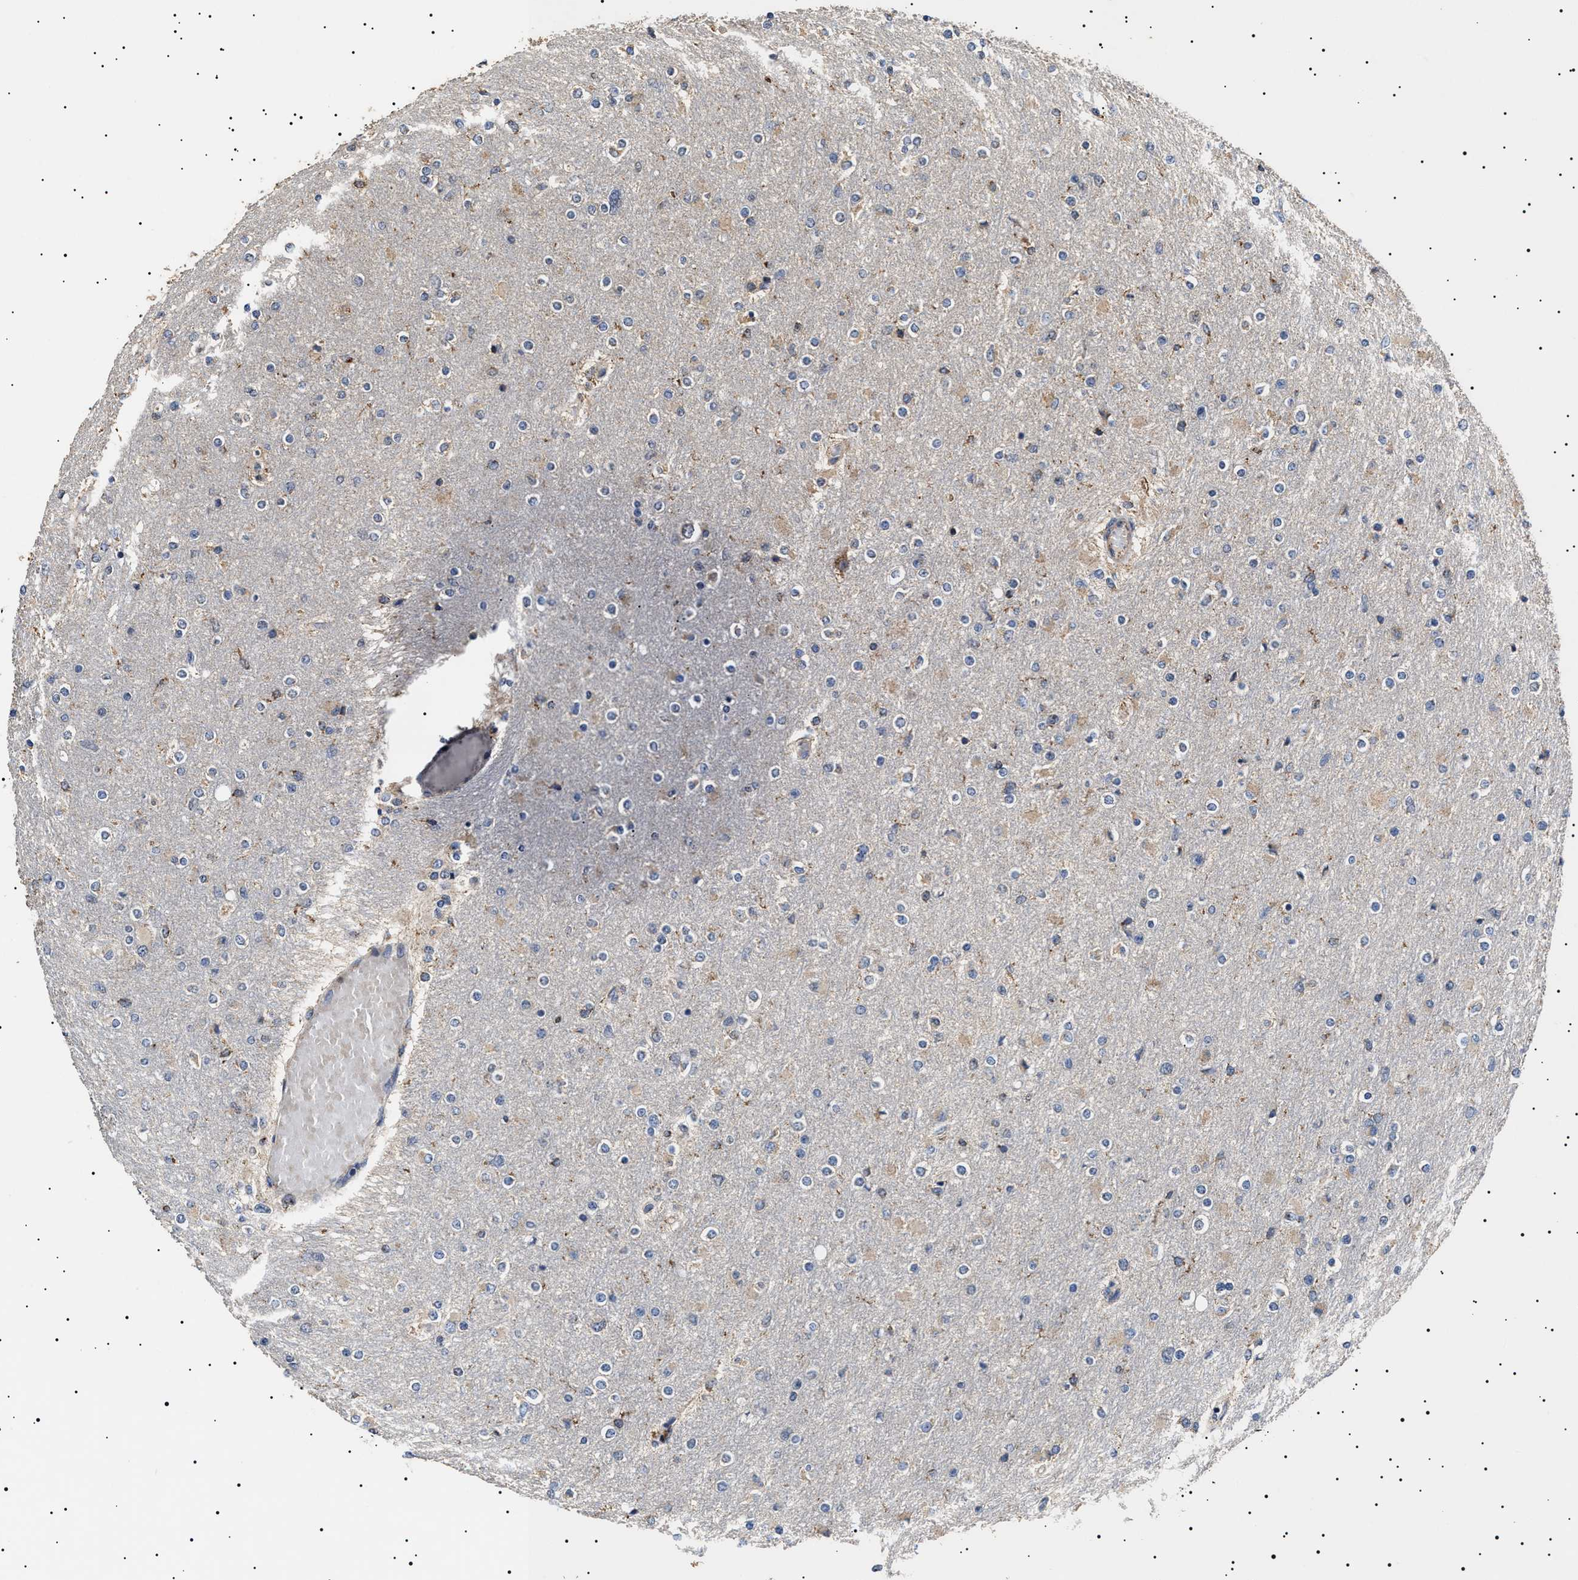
{"staining": {"intensity": "negative", "quantity": "none", "location": "none"}, "tissue": "glioma", "cell_type": "Tumor cells", "image_type": "cancer", "snomed": [{"axis": "morphology", "description": "Glioma, malignant, High grade"}, {"axis": "topography", "description": "Cerebral cortex"}], "caption": "Immunohistochemical staining of glioma shows no significant expression in tumor cells.", "gene": "RAB34", "patient": {"sex": "female", "age": 36}}